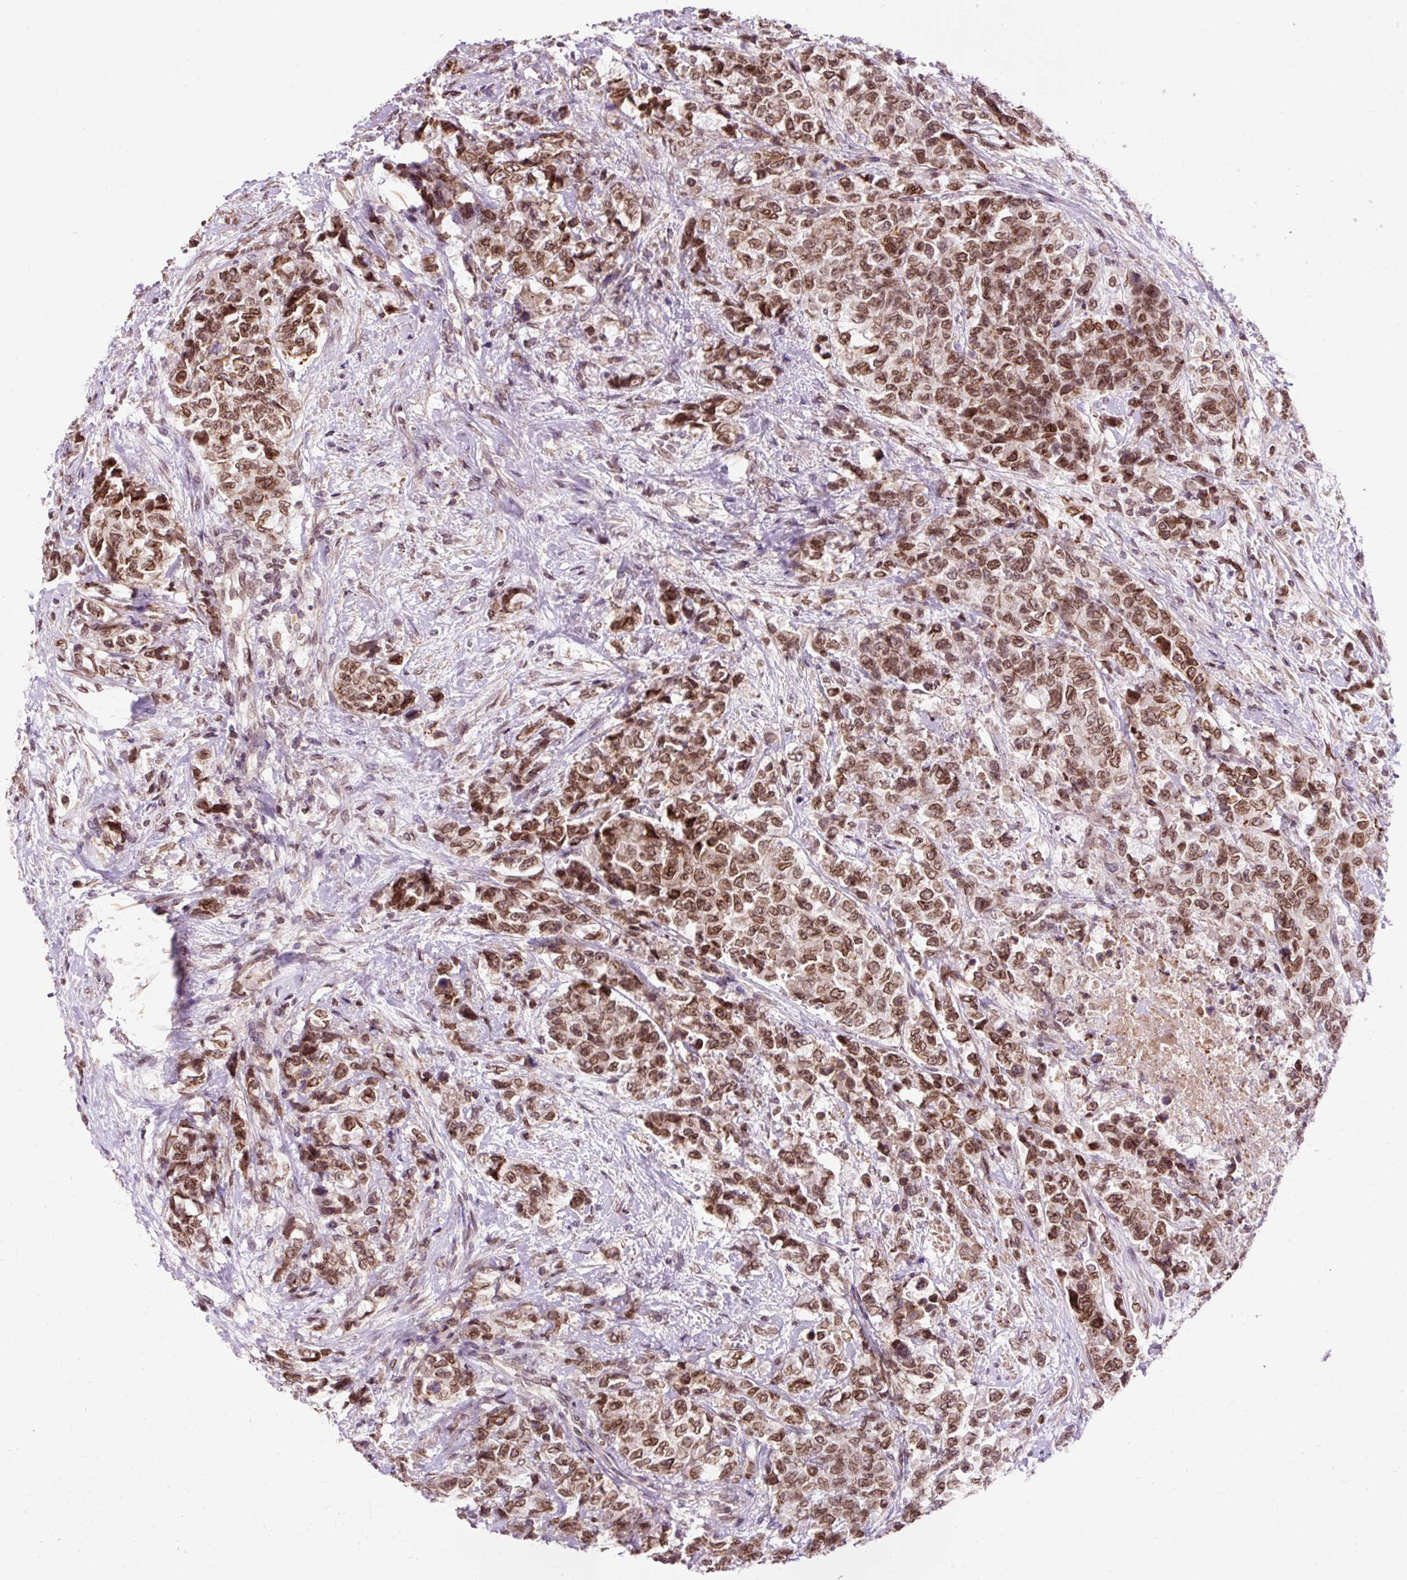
{"staining": {"intensity": "moderate", "quantity": ">75%", "location": "cytoplasmic/membranous,nuclear"}, "tissue": "urothelial cancer", "cell_type": "Tumor cells", "image_type": "cancer", "snomed": [{"axis": "morphology", "description": "Urothelial carcinoma, High grade"}, {"axis": "topography", "description": "Urinary bladder"}], "caption": "Immunohistochemical staining of human urothelial cancer shows medium levels of moderate cytoplasmic/membranous and nuclear positivity in about >75% of tumor cells.", "gene": "ZNF610", "patient": {"sex": "female", "age": 78}}